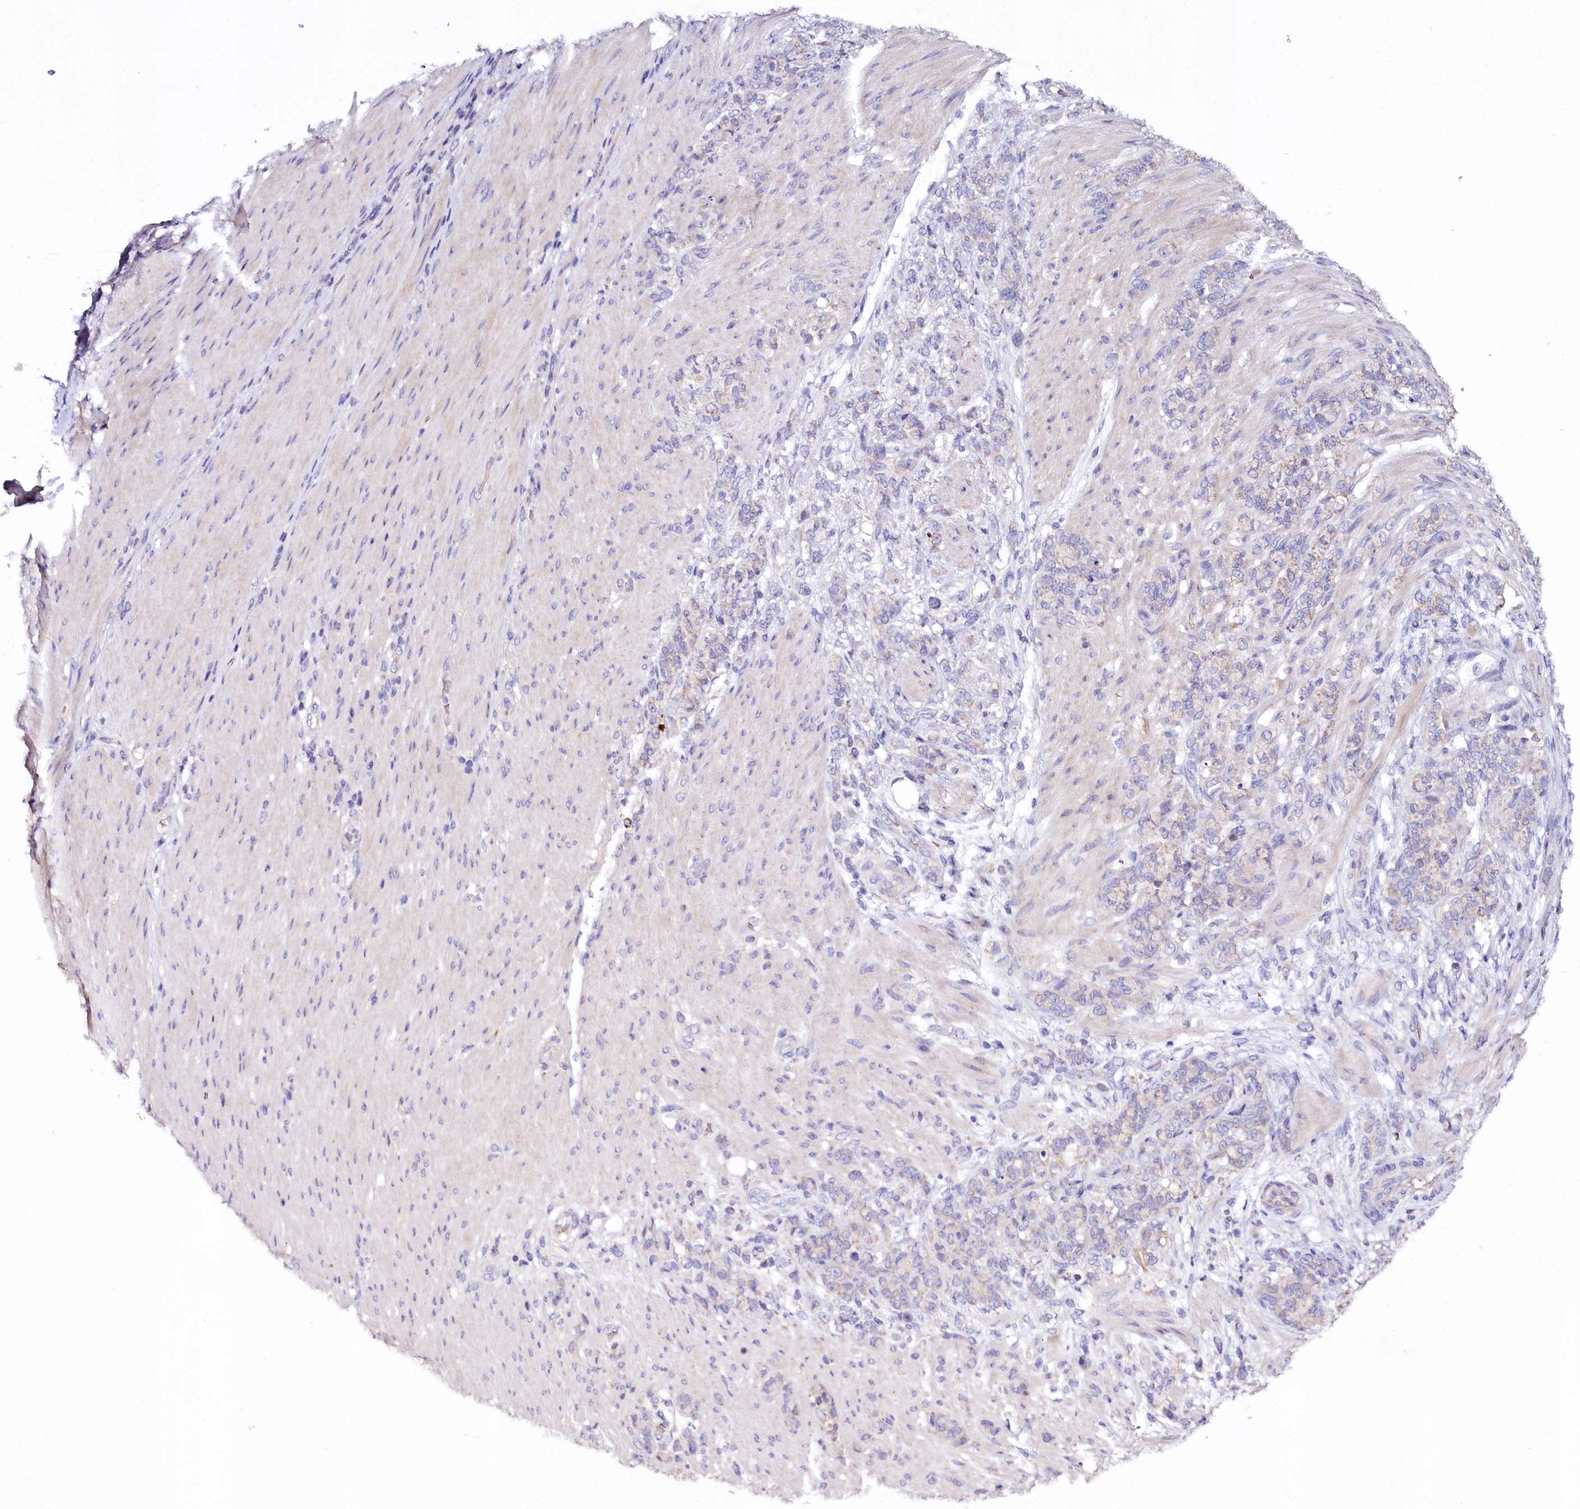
{"staining": {"intensity": "negative", "quantity": "none", "location": "none"}, "tissue": "stomach cancer", "cell_type": "Tumor cells", "image_type": "cancer", "snomed": [{"axis": "morphology", "description": "Adenocarcinoma, NOS"}, {"axis": "topography", "description": "Stomach"}], "caption": "Tumor cells are negative for brown protein staining in stomach adenocarcinoma. (Immunohistochemistry, brightfield microscopy, high magnification).", "gene": "ZNF45", "patient": {"sex": "female", "age": 79}}